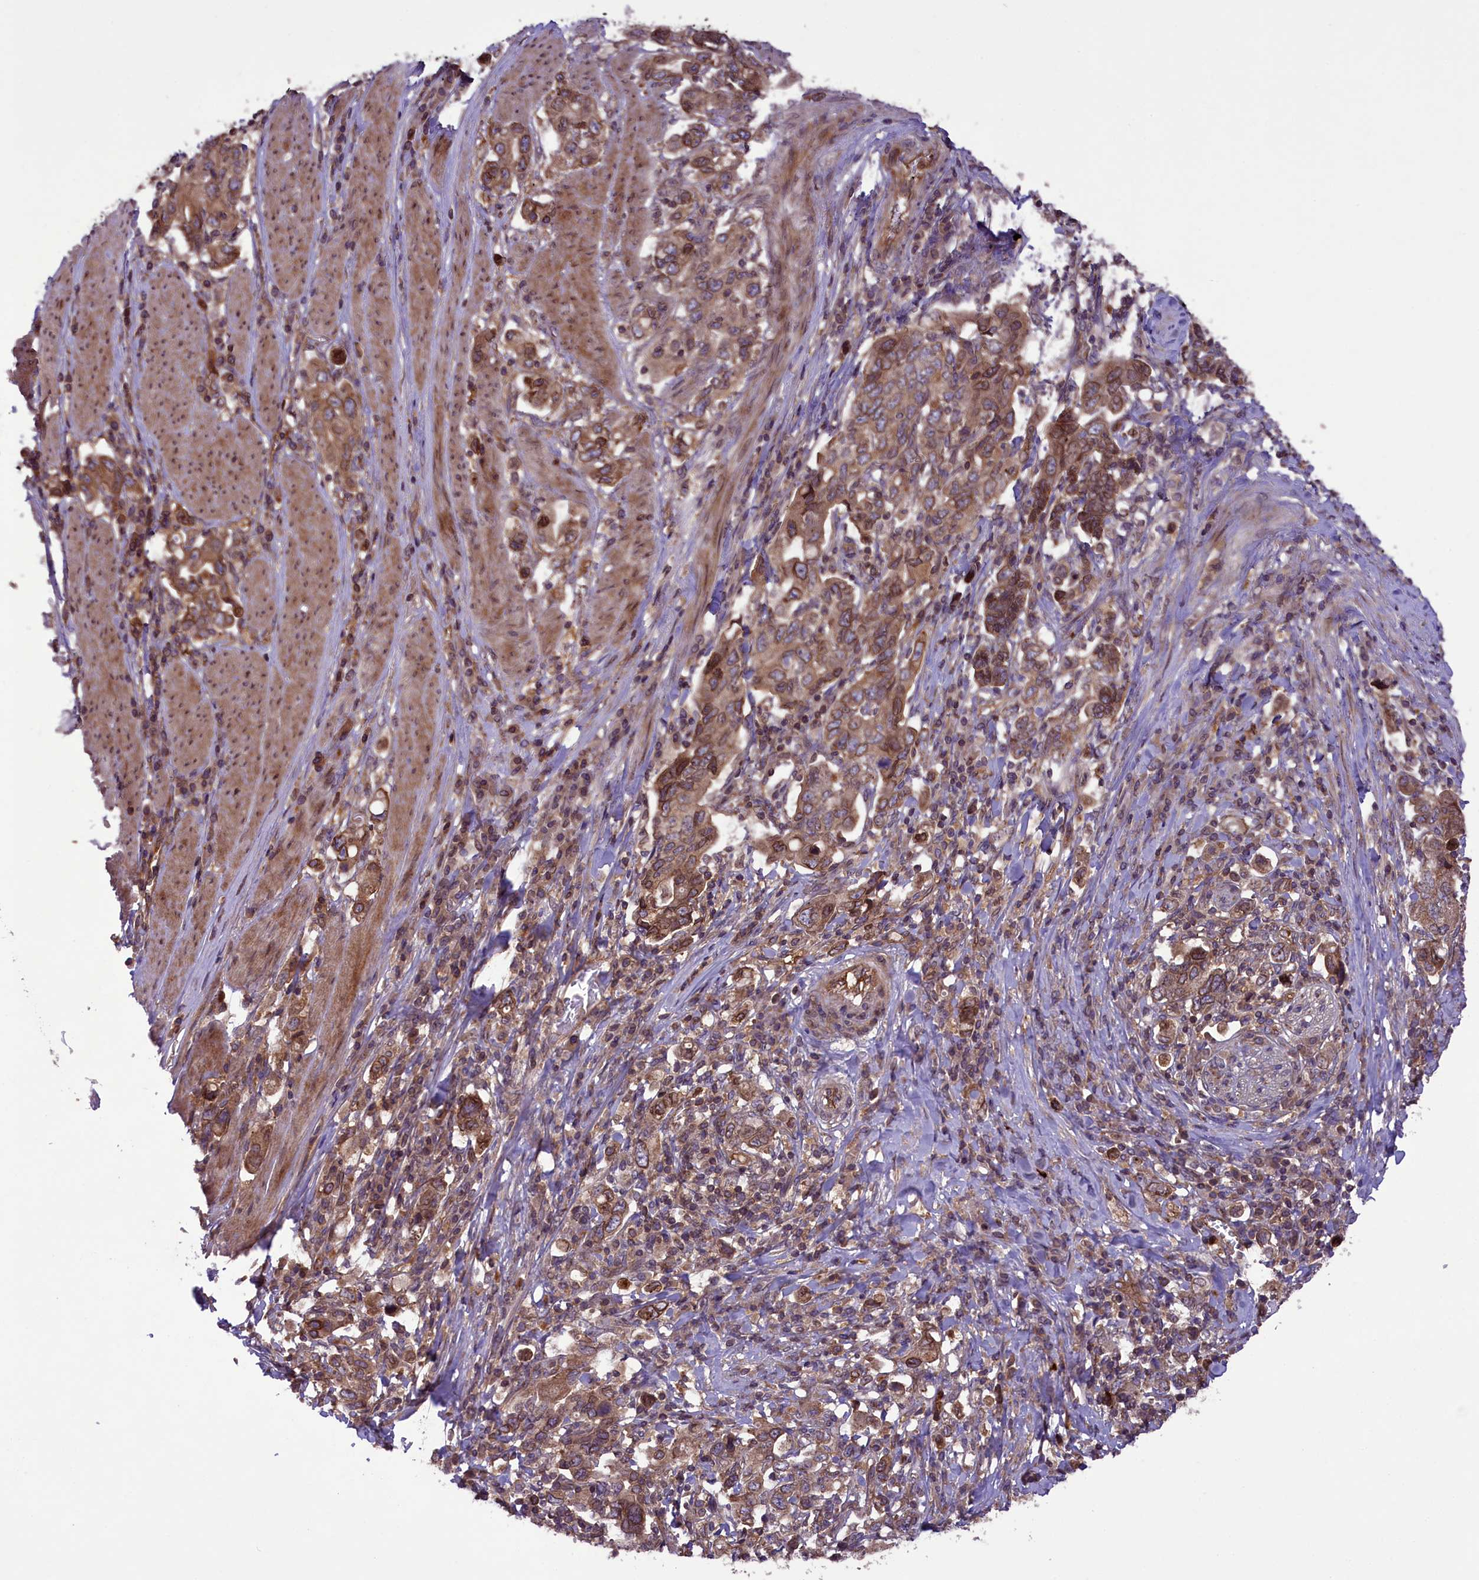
{"staining": {"intensity": "moderate", "quantity": ">75%", "location": "cytoplasmic/membranous"}, "tissue": "stomach cancer", "cell_type": "Tumor cells", "image_type": "cancer", "snomed": [{"axis": "morphology", "description": "Adenocarcinoma, NOS"}, {"axis": "topography", "description": "Stomach, upper"}, {"axis": "topography", "description": "Stomach"}], "caption": "Adenocarcinoma (stomach) tissue shows moderate cytoplasmic/membranous expression in approximately >75% of tumor cells, visualized by immunohistochemistry. The protein of interest is stained brown, and the nuclei are stained in blue (DAB (3,3'-diaminobenzidine) IHC with brightfield microscopy, high magnification).", "gene": "CCDC125", "patient": {"sex": "male", "age": 62}}